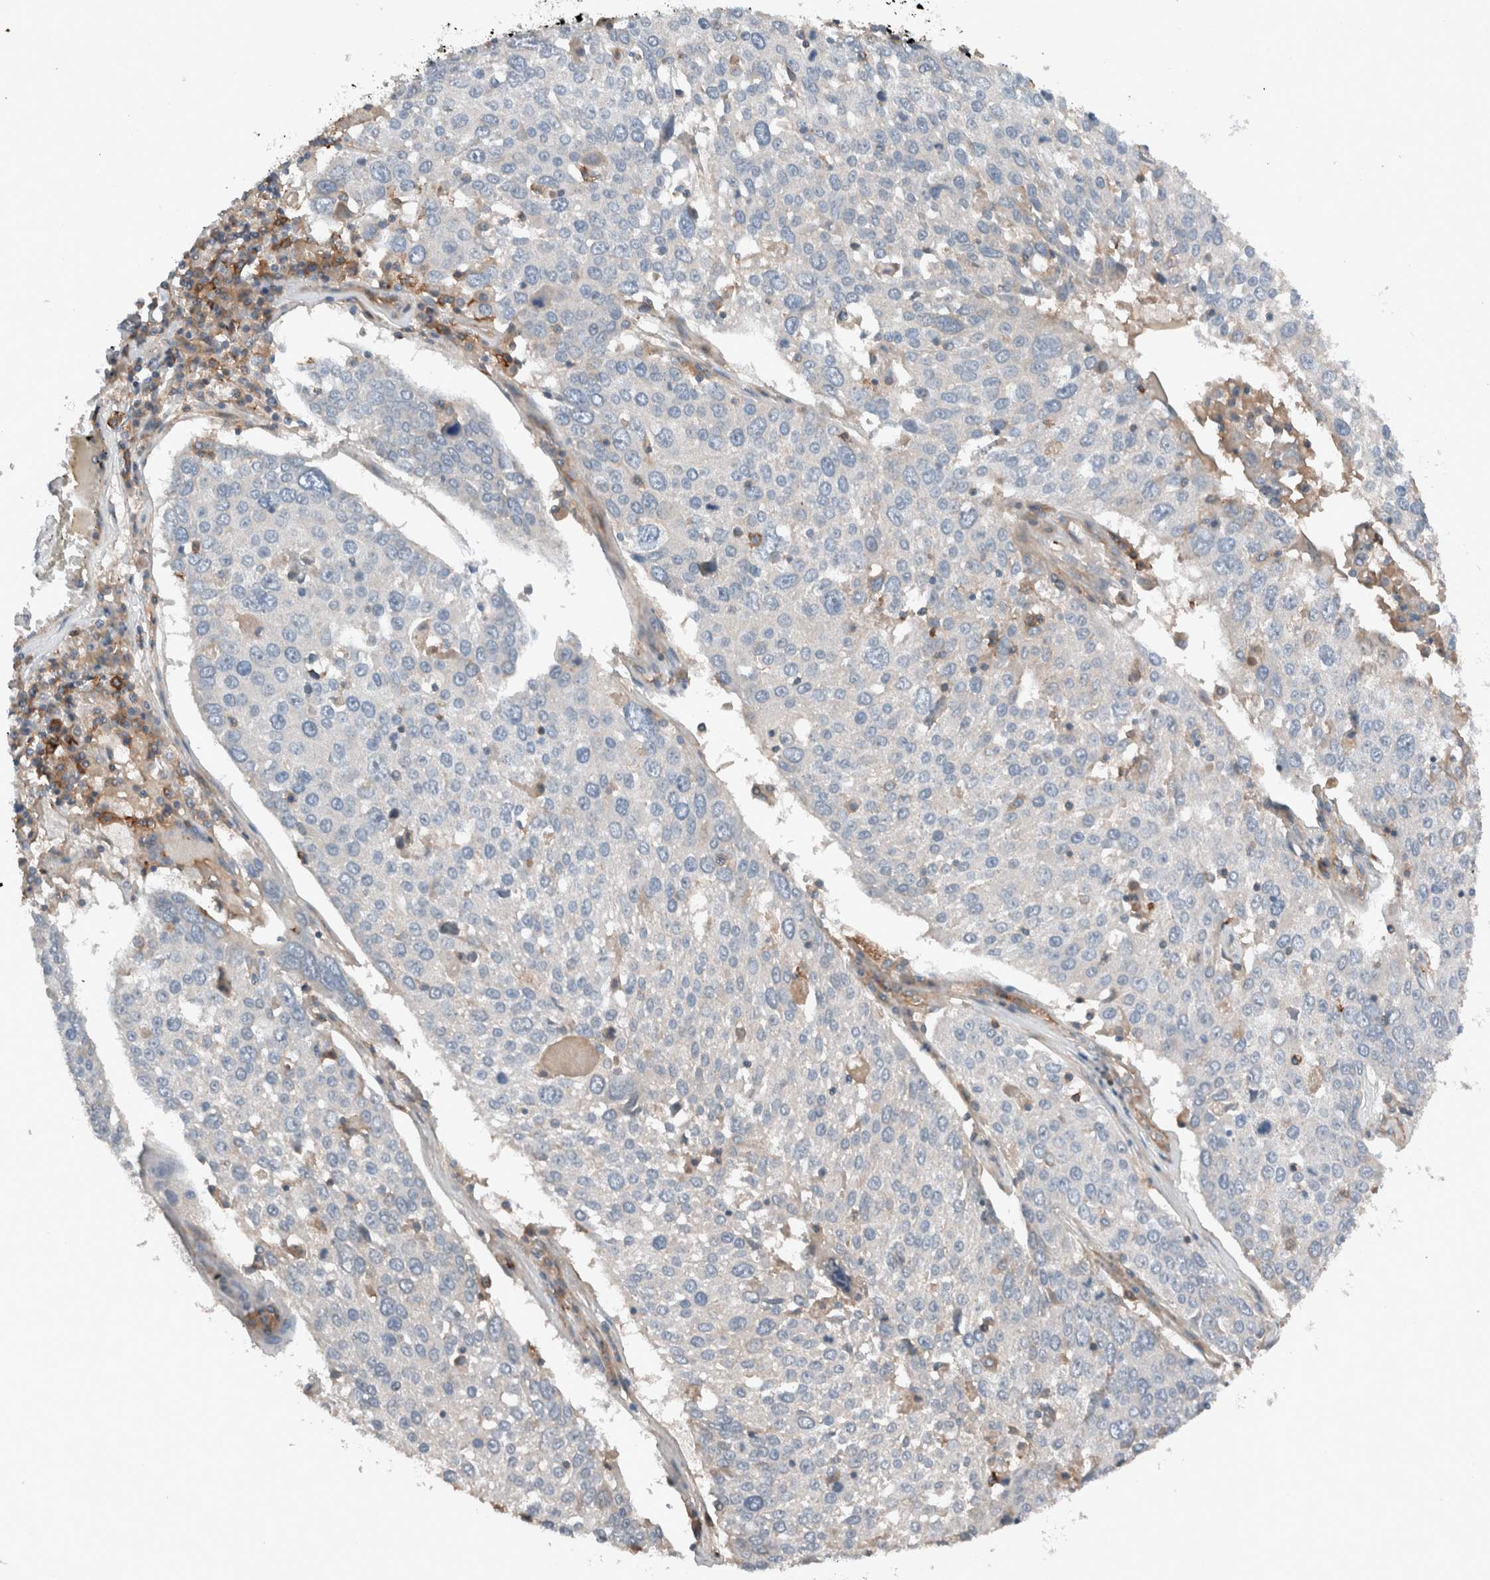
{"staining": {"intensity": "negative", "quantity": "none", "location": "none"}, "tissue": "lung cancer", "cell_type": "Tumor cells", "image_type": "cancer", "snomed": [{"axis": "morphology", "description": "Squamous cell carcinoma, NOS"}, {"axis": "topography", "description": "Lung"}], "caption": "This histopathology image is of squamous cell carcinoma (lung) stained with immunohistochemistry (IHC) to label a protein in brown with the nuclei are counter-stained blue. There is no positivity in tumor cells.", "gene": "UGCG", "patient": {"sex": "male", "age": 65}}